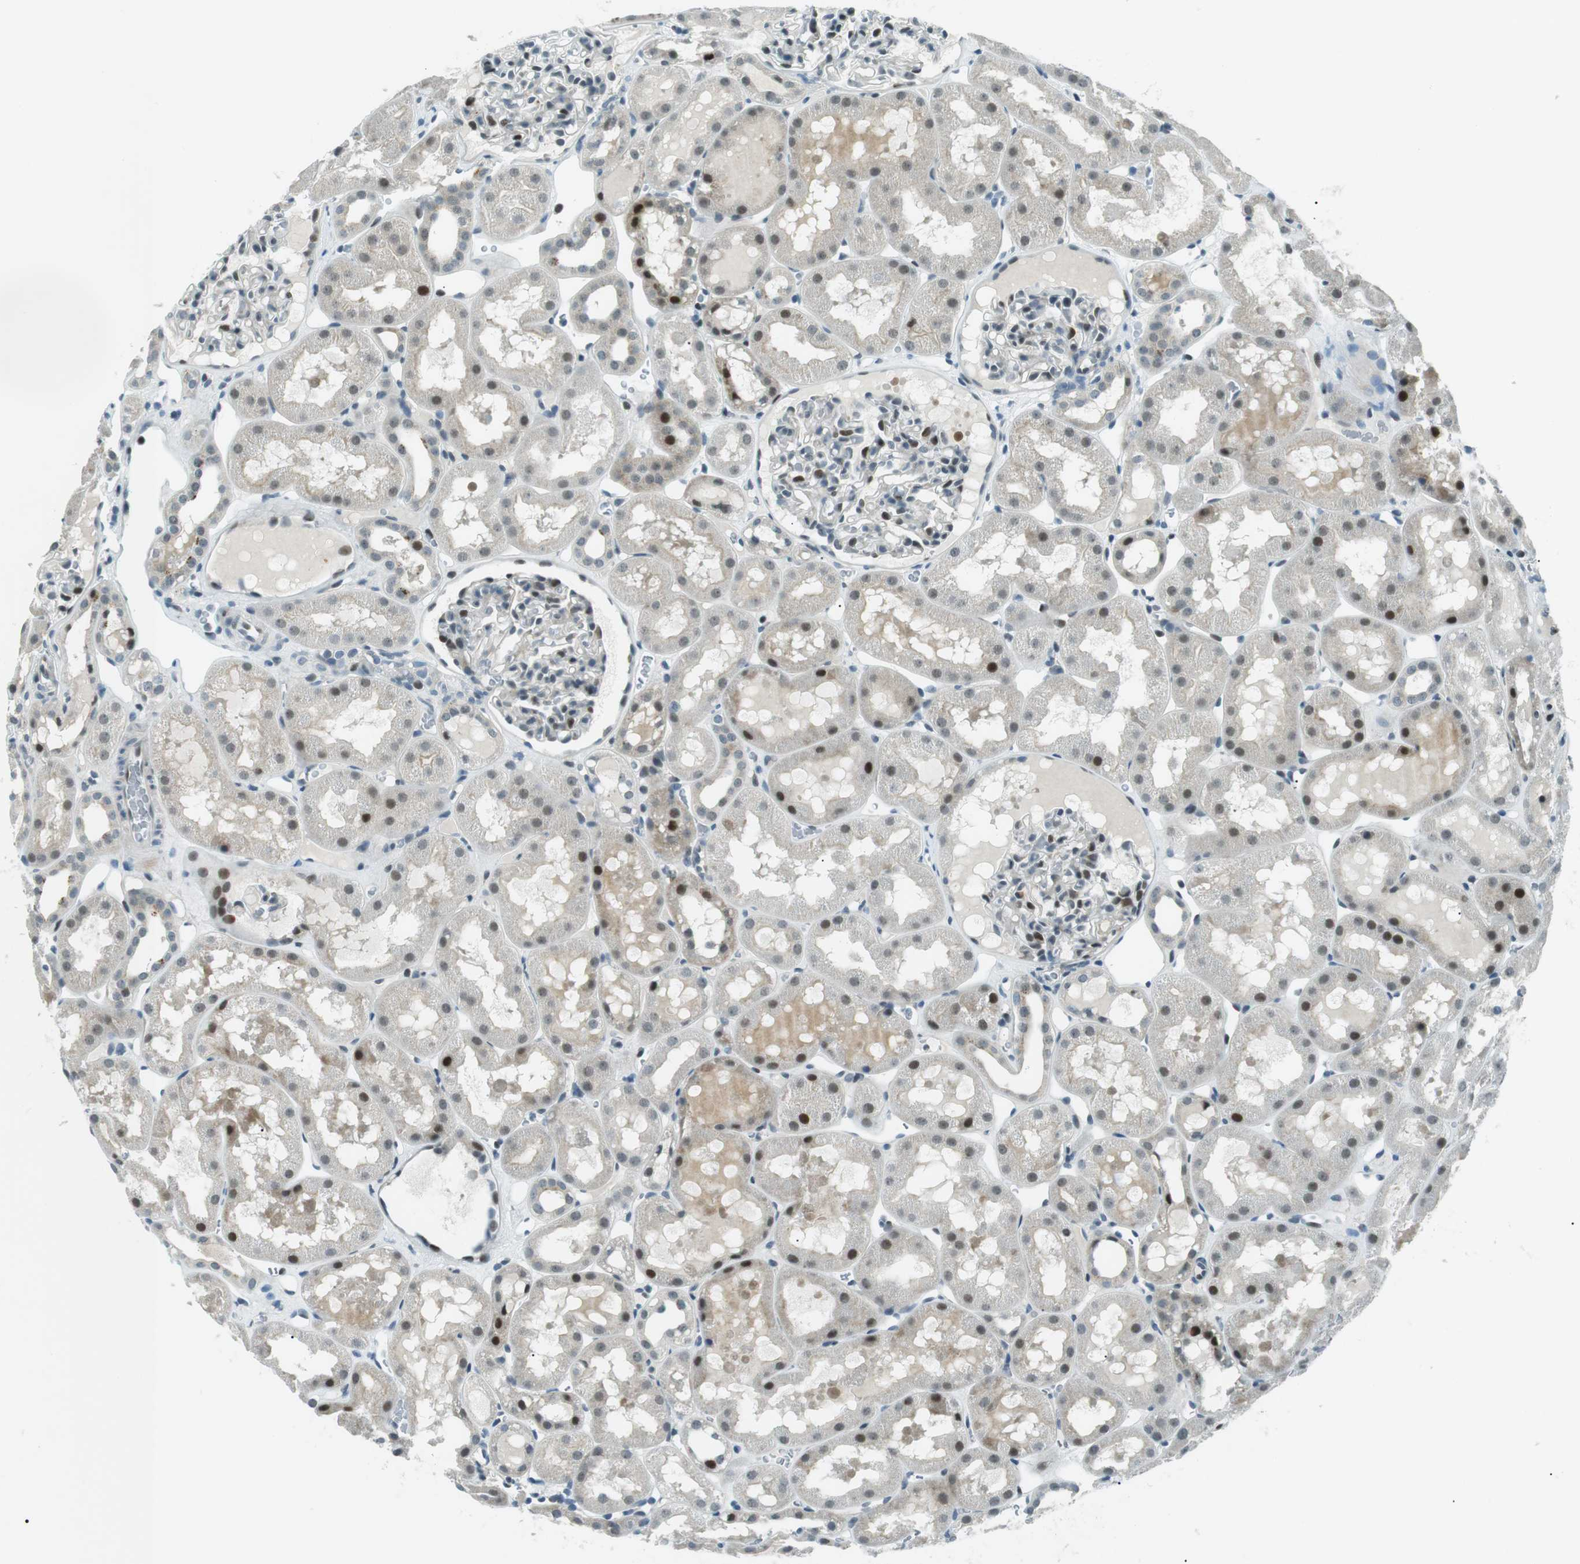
{"staining": {"intensity": "strong", "quantity": "<25%", "location": "nuclear"}, "tissue": "kidney", "cell_type": "Cells in glomeruli", "image_type": "normal", "snomed": [{"axis": "morphology", "description": "Normal tissue, NOS"}, {"axis": "topography", "description": "Kidney"}, {"axis": "topography", "description": "Urinary bladder"}], "caption": "Cells in glomeruli show strong nuclear positivity in approximately <25% of cells in benign kidney.", "gene": "PJA1", "patient": {"sex": "male", "age": 16}}